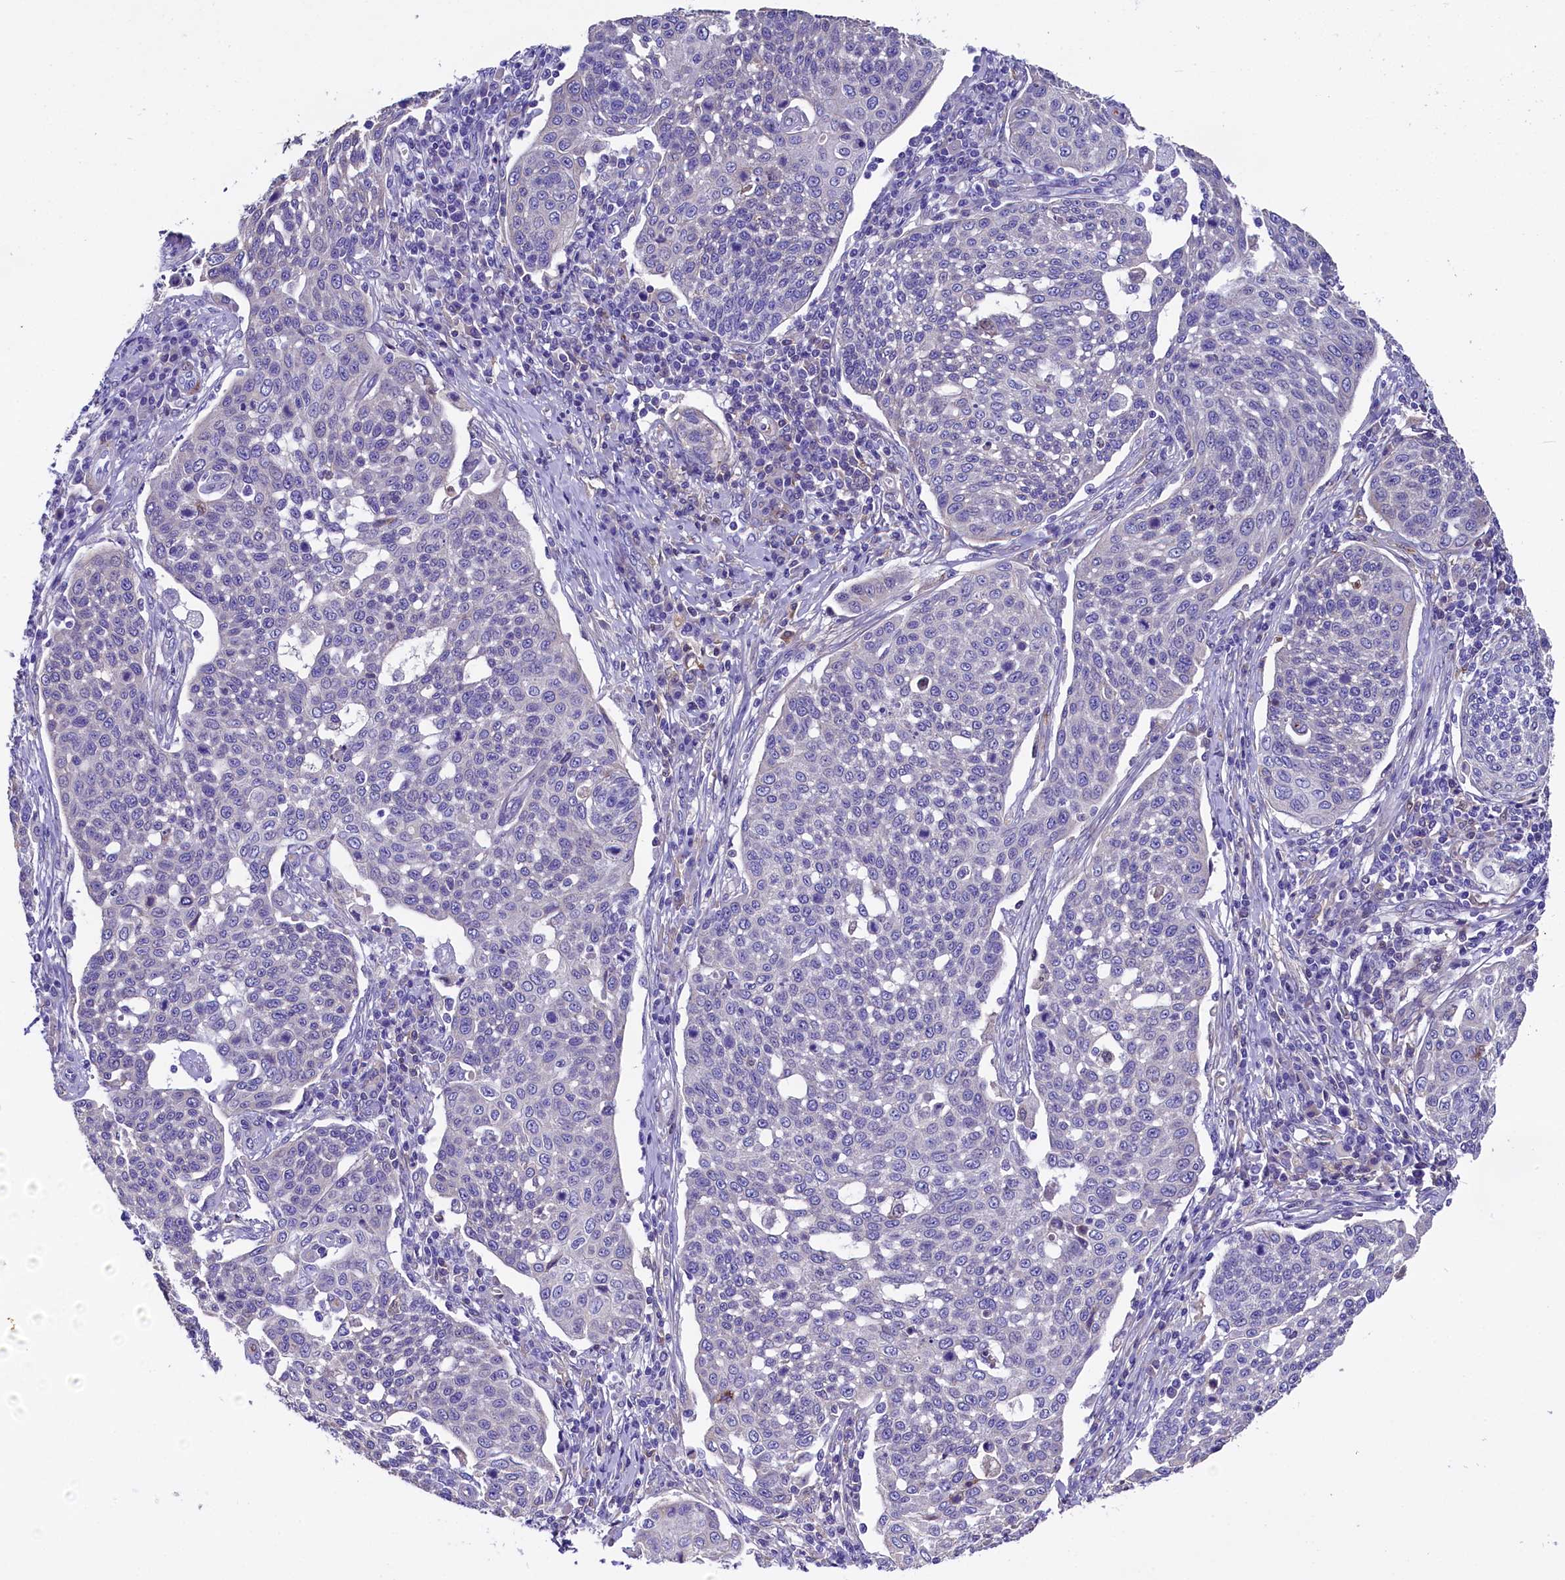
{"staining": {"intensity": "negative", "quantity": "none", "location": "none"}, "tissue": "cervical cancer", "cell_type": "Tumor cells", "image_type": "cancer", "snomed": [{"axis": "morphology", "description": "Squamous cell carcinoma, NOS"}, {"axis": "topography", "description": "Cervix"}], "caption": "Immunohistochemical staining of cervical squamous cell carcinoma demonstrates no significant expression in tumor cells.", "gene": "SOD3", "patient": {"sex": "female", "age": 34}}